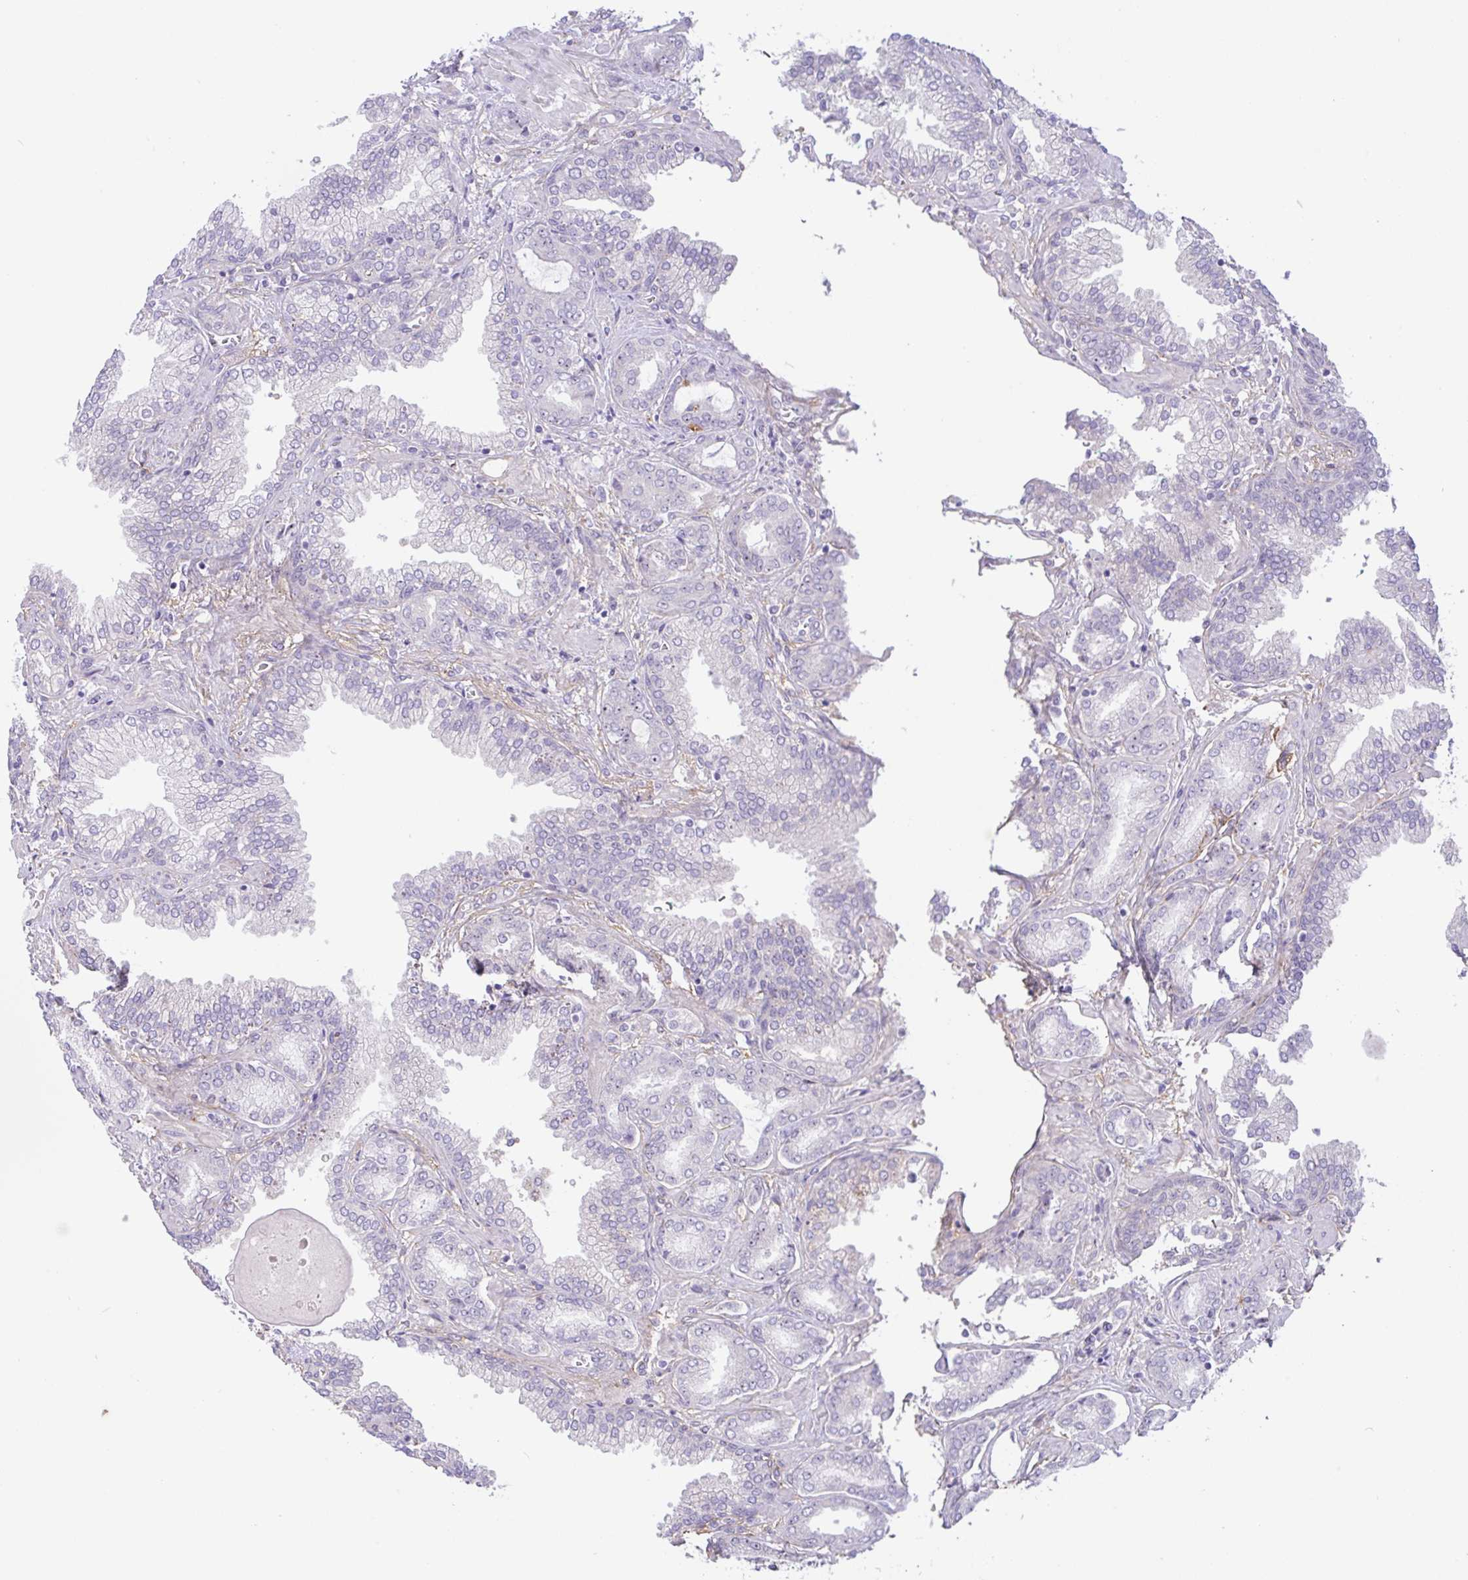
{"staining": {"intensity": "strong", "quantity": "25%-75%", "location": "nuclear"}, "tissue": "prostate cancer", "cell_type": "Tumor cells", "image_type": "cancer", "snomed": [{"axis": "morphology", "description": "Adenocarcinoma, High grade"}, {"axis": "topography", "description": "Prostate"}], "caption": "Protein staining by immunohistochemistry (IHC) shows strong nuclear expression in about 25%-75% of tumor cells in prostate cancer.", "gene": "MXRA8", "patient": {"sex": "male", "age": 72}}